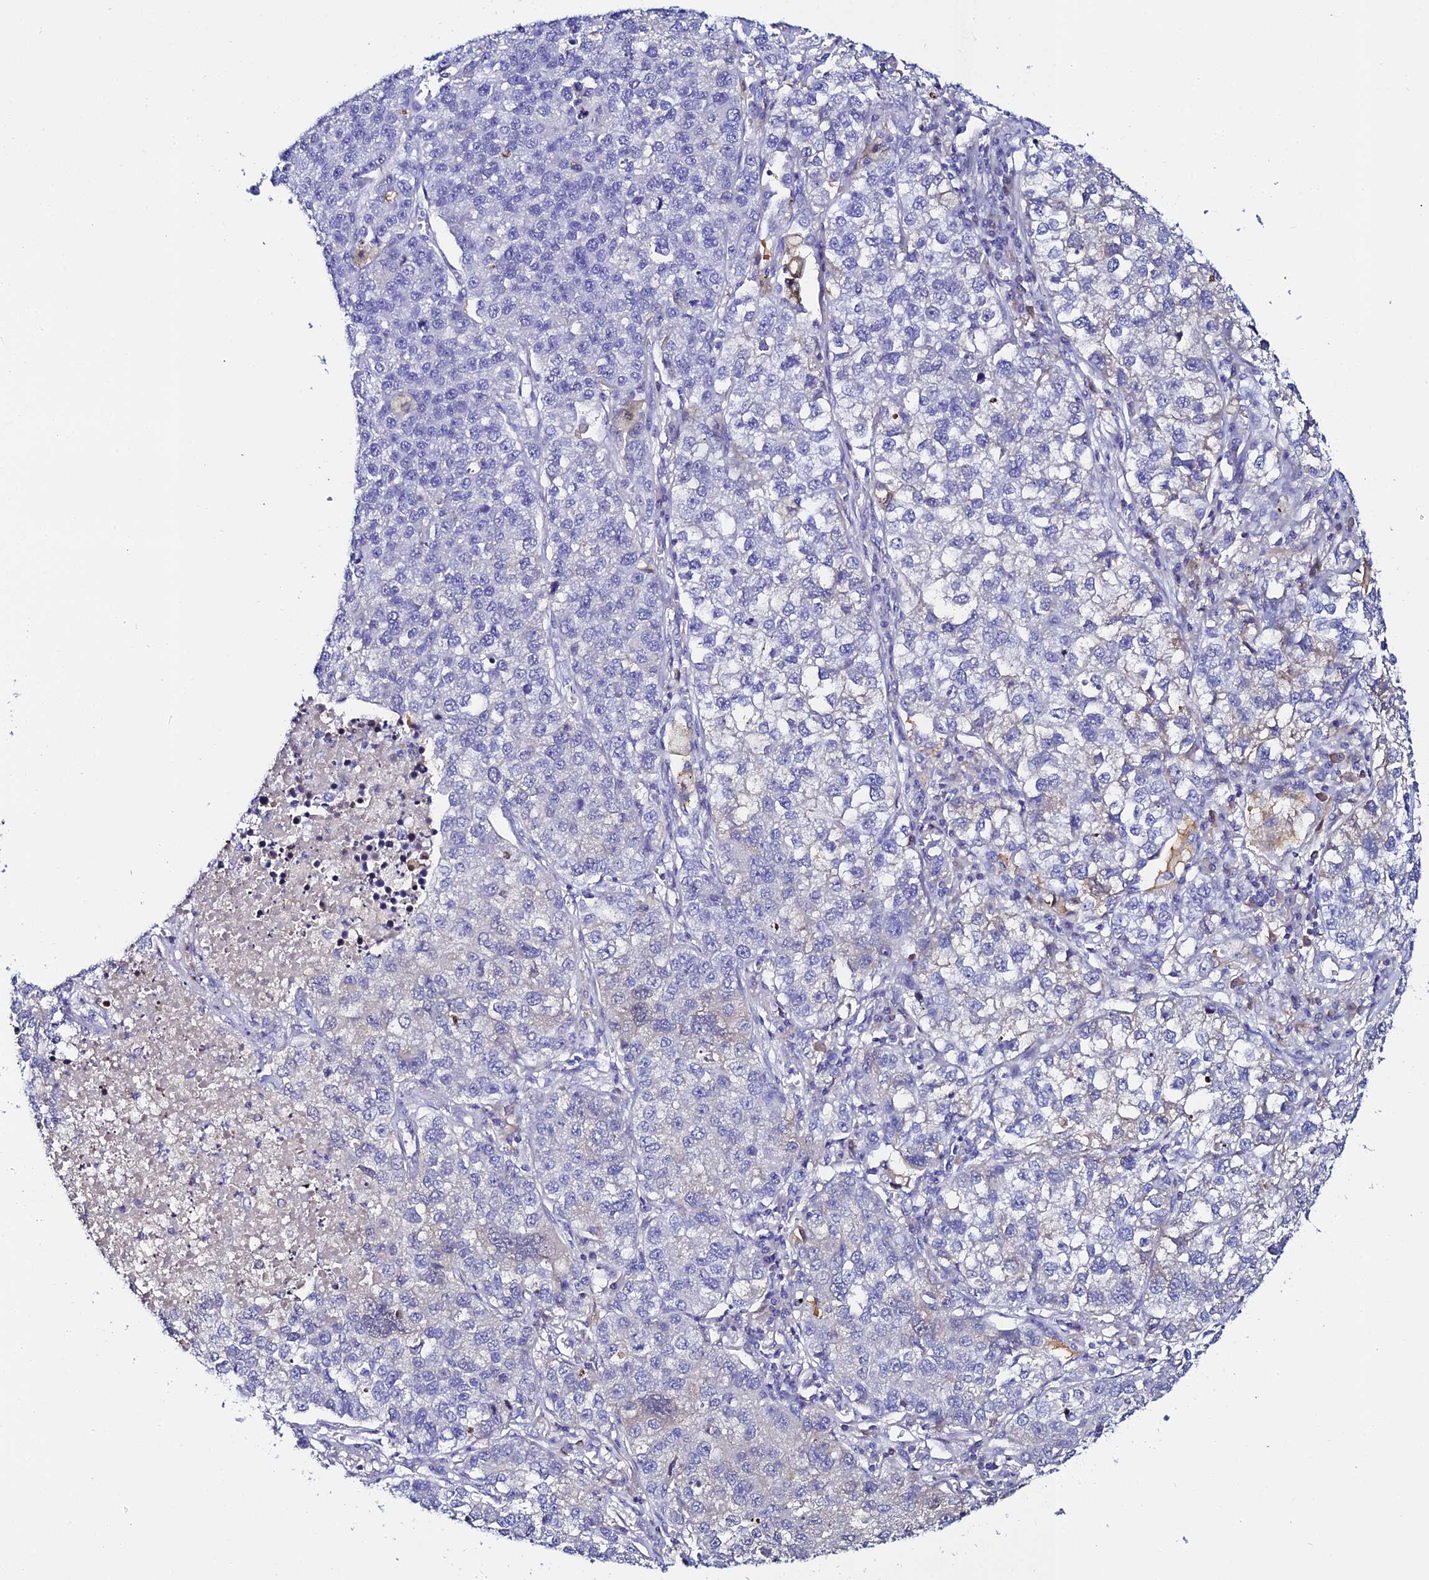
{"staining": {"intensity": "negative", "quantity": "none", "location": "none"}, "tissue": "lung cancer", "cell_type": "Tumor cells", "image_type": "cancer", "snomed": [{"axis": "morphology", "description": "Adenocarcinoma, NOS"}, {"axis": "topography", "description": "Lung"}], "caption": "Human lung cancer (adenocarcinoma) stained for a protein using immunohistochemistry (IHC) reveals no positivity in tumor cells.", "gene": "DEFB132", "patient": {"sex": "male", "age": 49}}